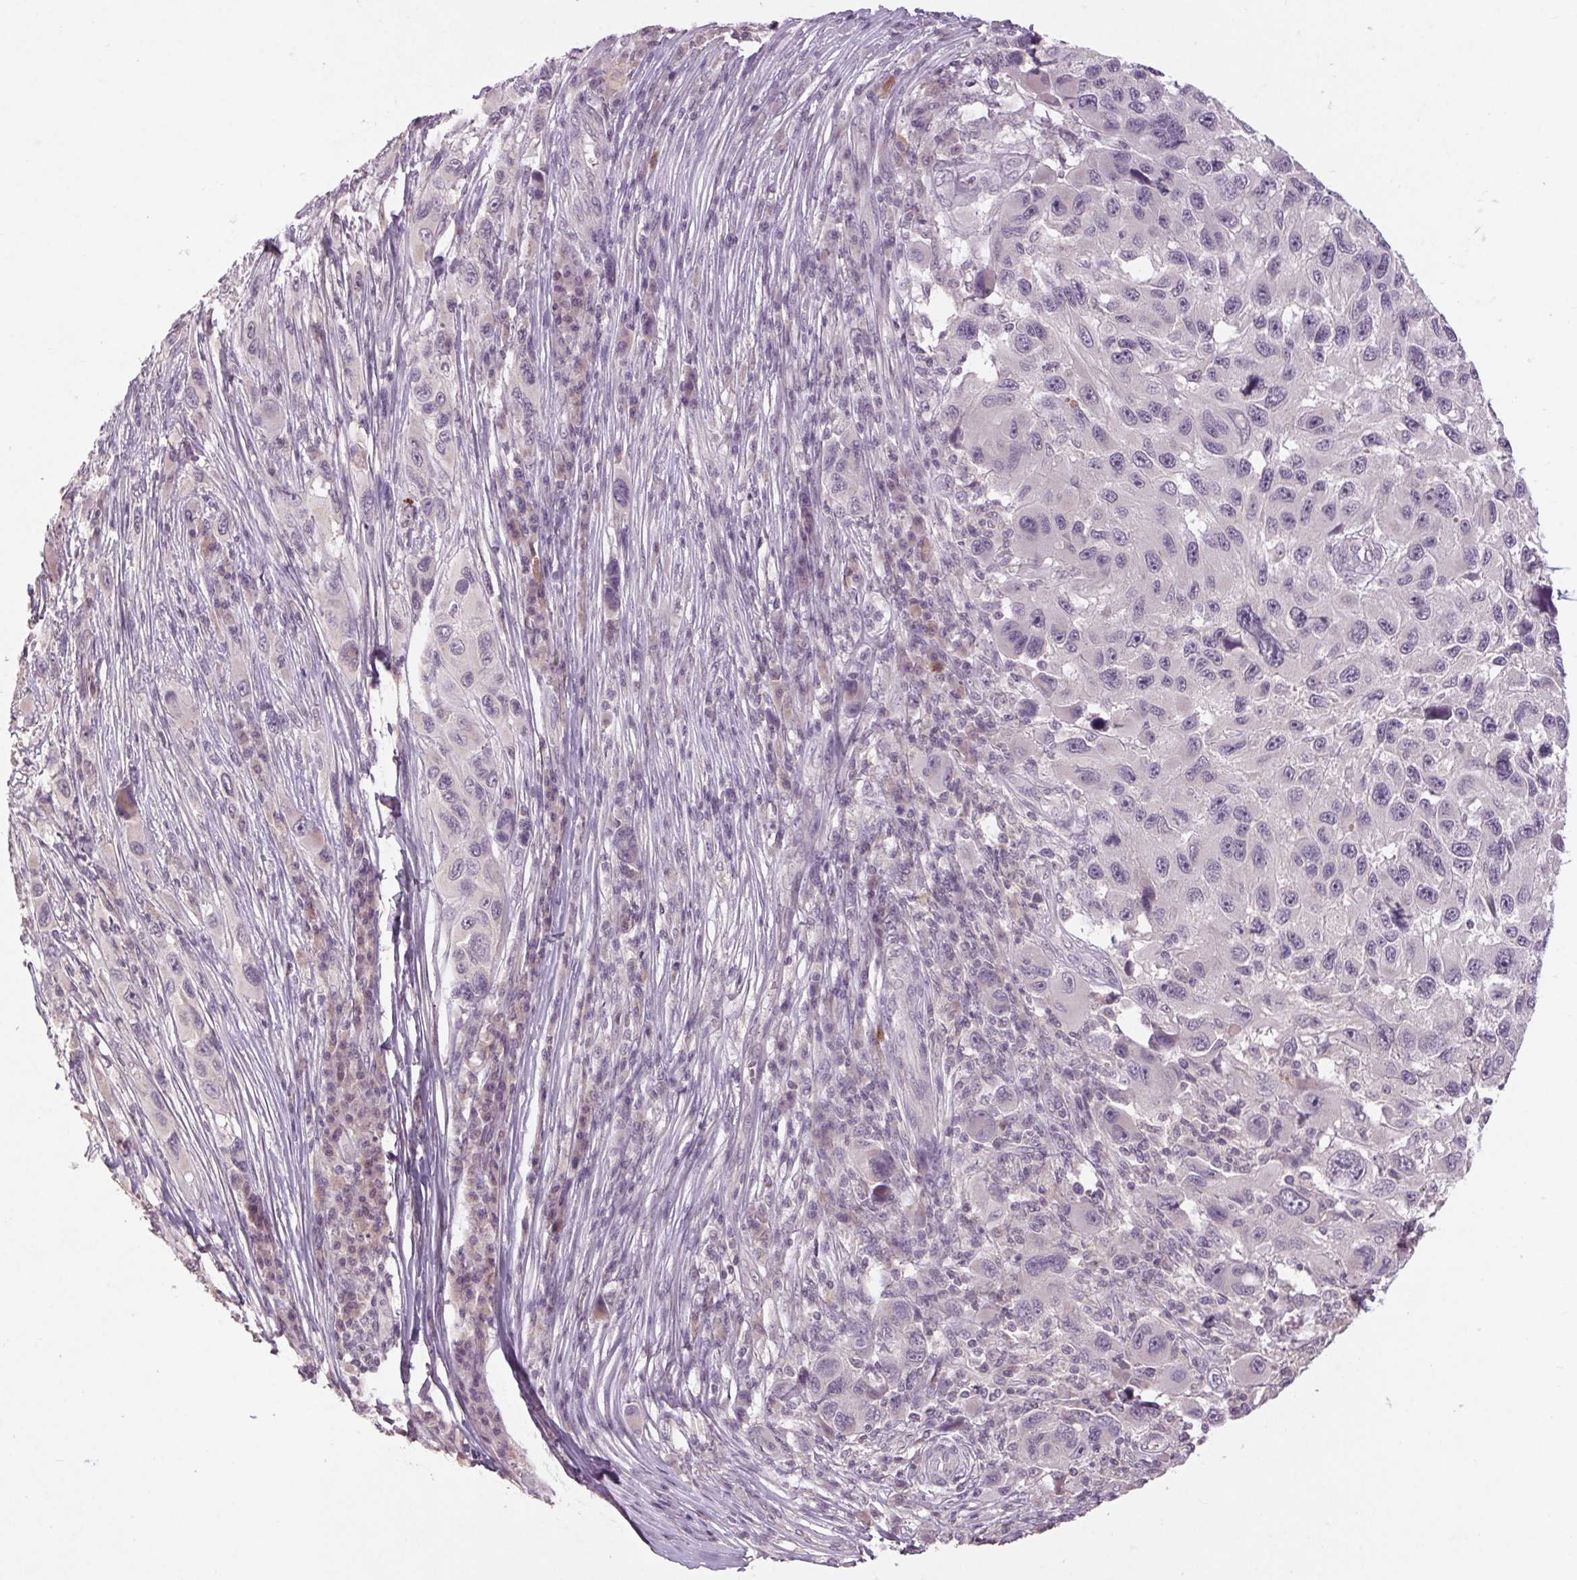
{"staining": {"intensity": "negative", "quantity": "none", "location": "none"}, "tissue": "melanoma", "cell_type": "Tumor cells", "image_type": "cancer", "snomed": [{"axis": "morphology", "description": "Malignant melanoma, NOS"}, {"axis": "topography", "description": "Skin"}], "caption": "This is a photomicrograph of IHC staining of melanoma, which shows no expression in tumor cells.", "gene": "KLRC3", "patient": {"sex": "male", "age": 53}}